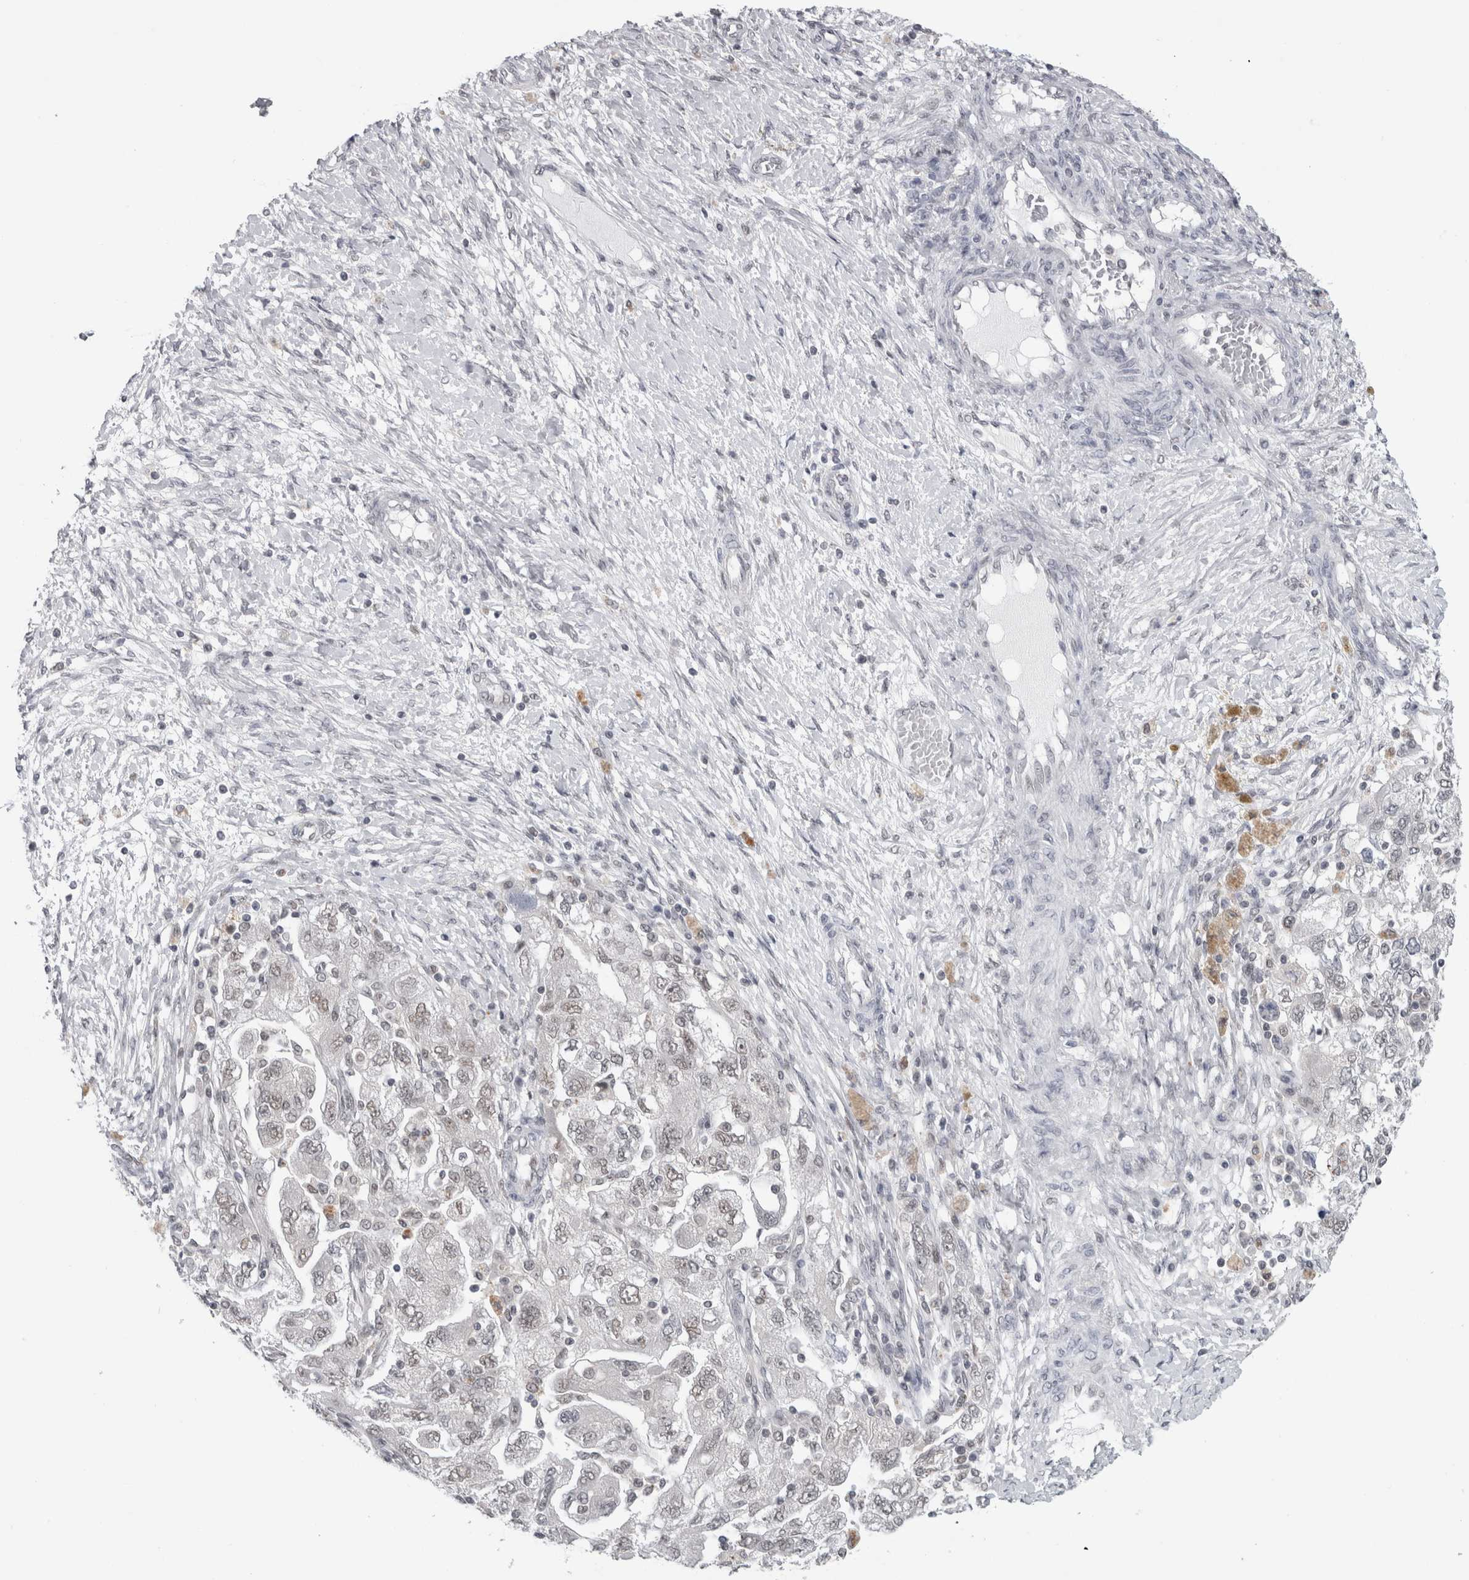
{"staining": {"intensity": "weak", "quantity": "25%-75%", "location": "nuclear"}, "tissue": "ovarian cancer", "cell_type": "Tumor cells", "image_type": "cancer", "snomed": [{"axis": "morphology", "description": "Carcinoma, NOS"}, {"axis": "morphology", "description": "Cystadenocarcinoma, serous, NOS"}, {"axis": "topography", "description": "Ovary"}], "caption": "About 25%-75% of tumor cells in human ovarian cancer demonstrate weak nuclear protein positivity as visualized by brown immunohistochemical staining.", "gene": "PSMB2", "patient": {"sex": "female", "age": 69}}